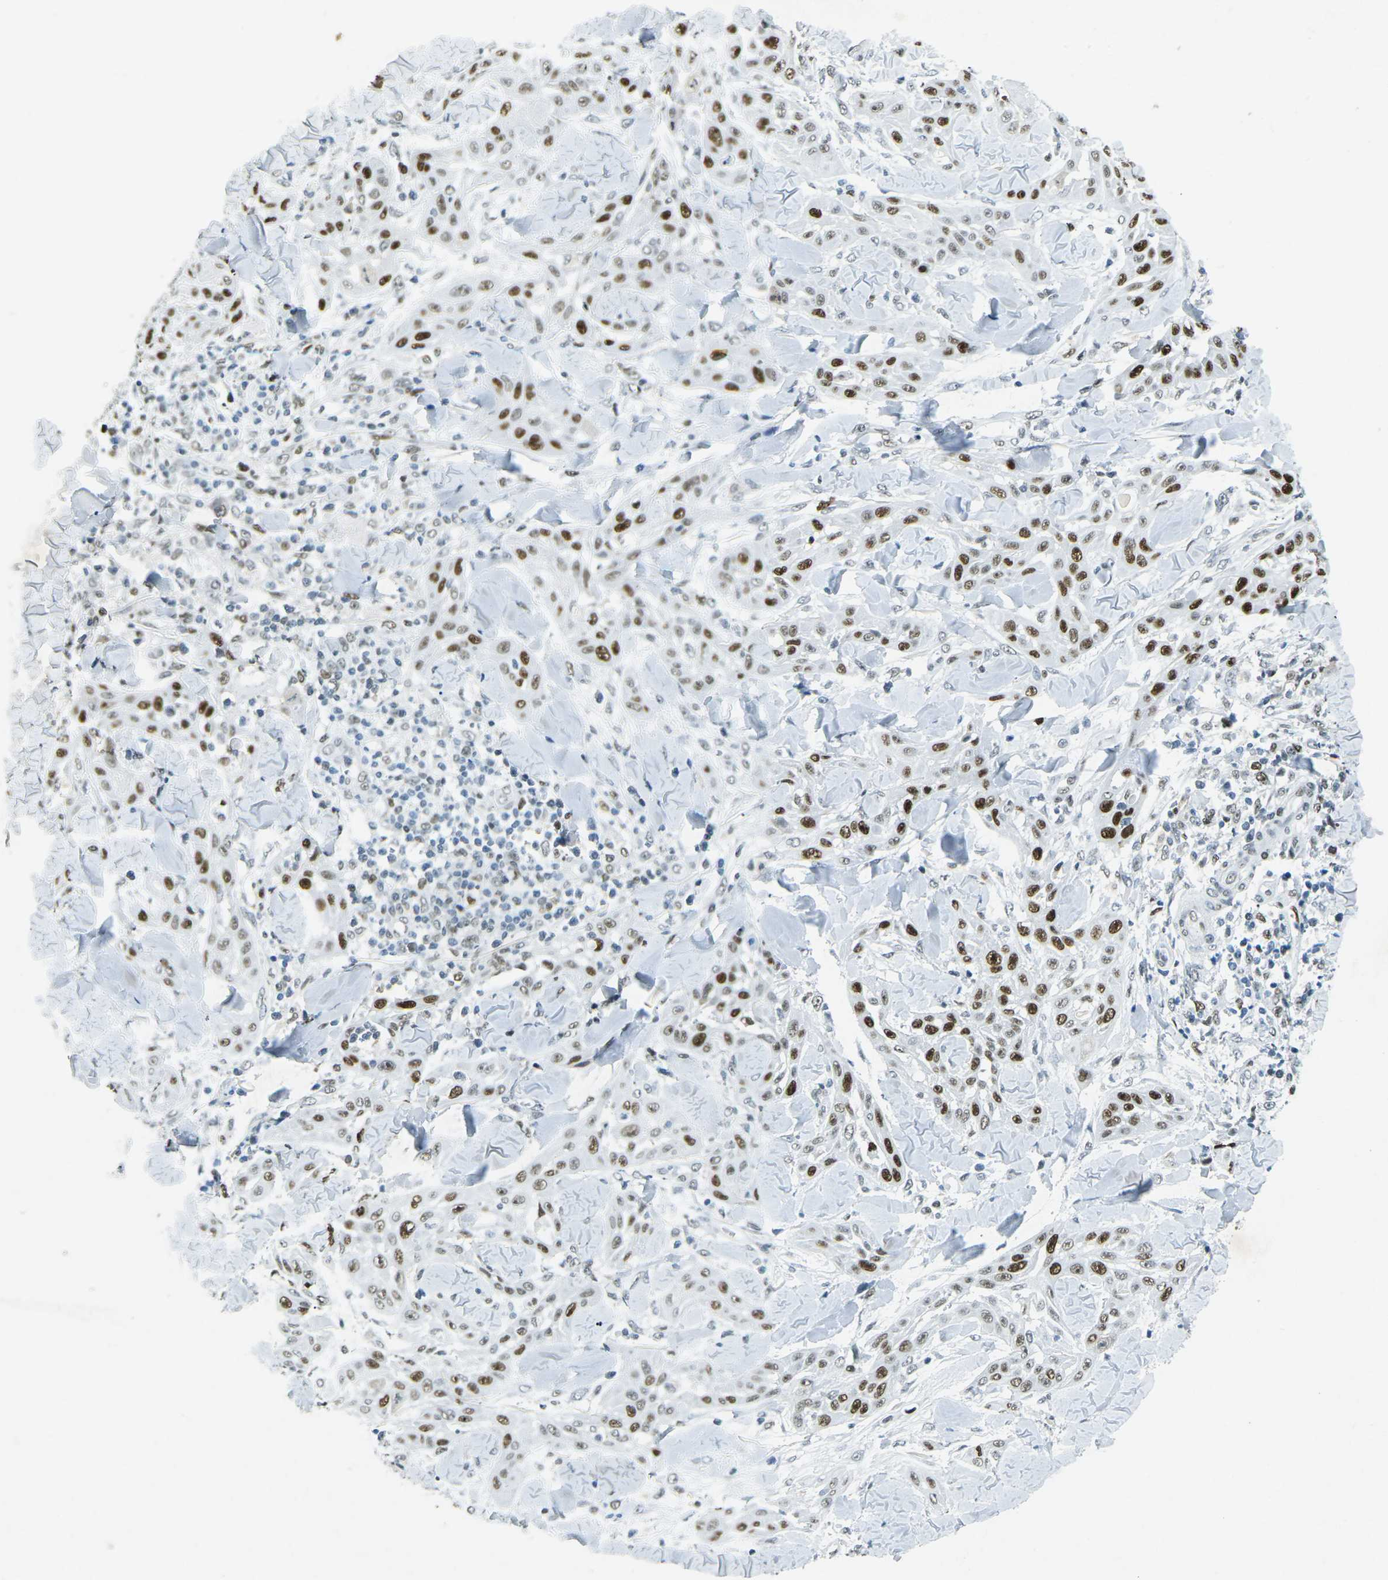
{"staining": {"intensity": "strong", "quantity": ">75%", "location": "nuclear"}, "tissue": "skin cancer", "cell_type": "Tumor cells", "image_type": "cancer", "snomed": [{"axis": "morphology", "description": "Squamous cell carcinoma, NOS"}, {"axis": "topography", "description": "Skin"}], "caption": "Squamous cell carcinoma (skin) stained with a protein marker displays strong staining in tumor cells.", "gene": "RB1", "patient": {"sex": "male", "age": 24}}